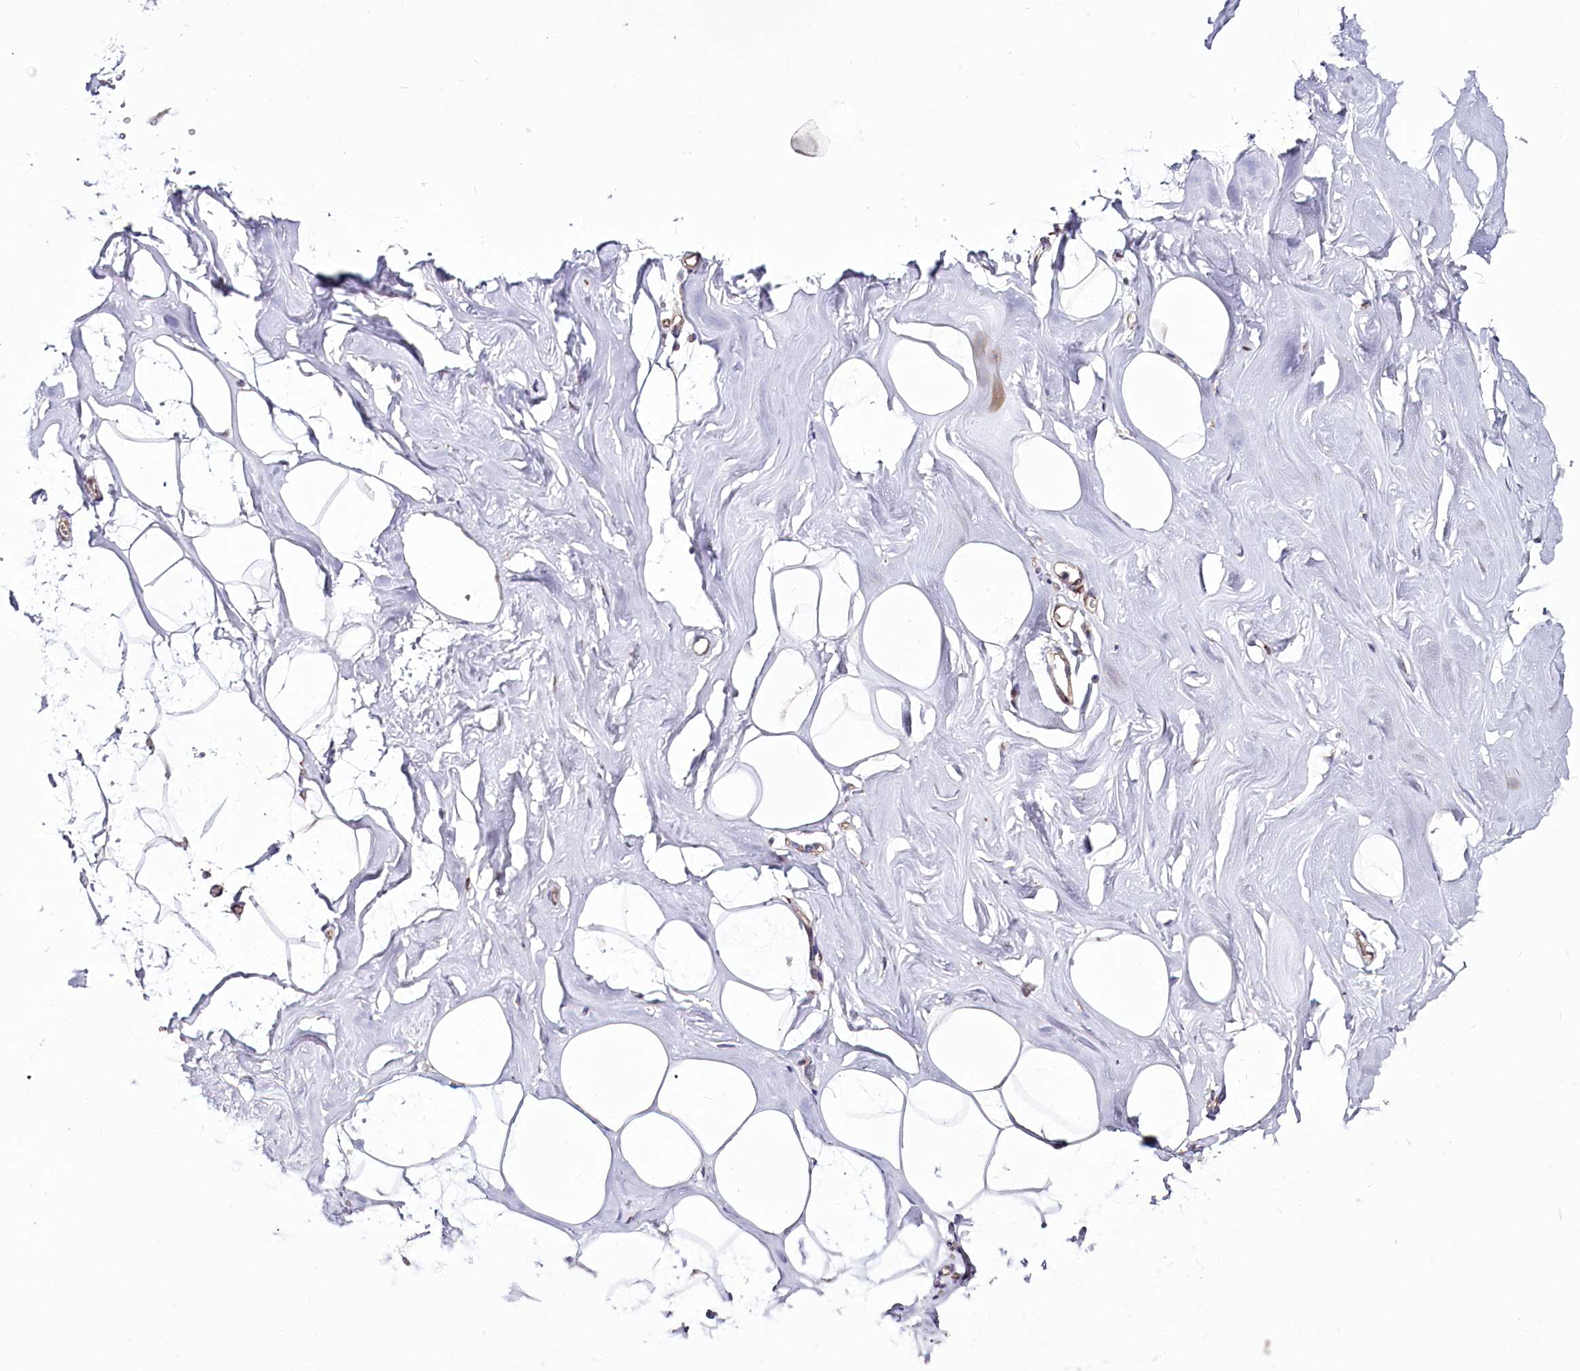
{"staining": {"intensity": "moderate", "quantity": "<25%", "location": "cytoplasmic/membranous"}, "tissue": "adipose tissue", "cell_type": "Adipocytes", "image_type": "normal", "snomed": [{"axis": "morphology", "description": "Normal tissue, NOS"}, {"axis": "morphology", "description": "Fibrosis, NOS"}, {"axis": "topography", "description": "Breast"}, {"axis": "topography", "description": "Adipose tissue"}], "caption": "Adipose tissue stained with a brown dye demonstrates moderate cytoplasmic/membranous positive positivity in about <25% of adipocytes.", "gene": "POGLUT1", "patient": {"sex": "female", "age": 39}}